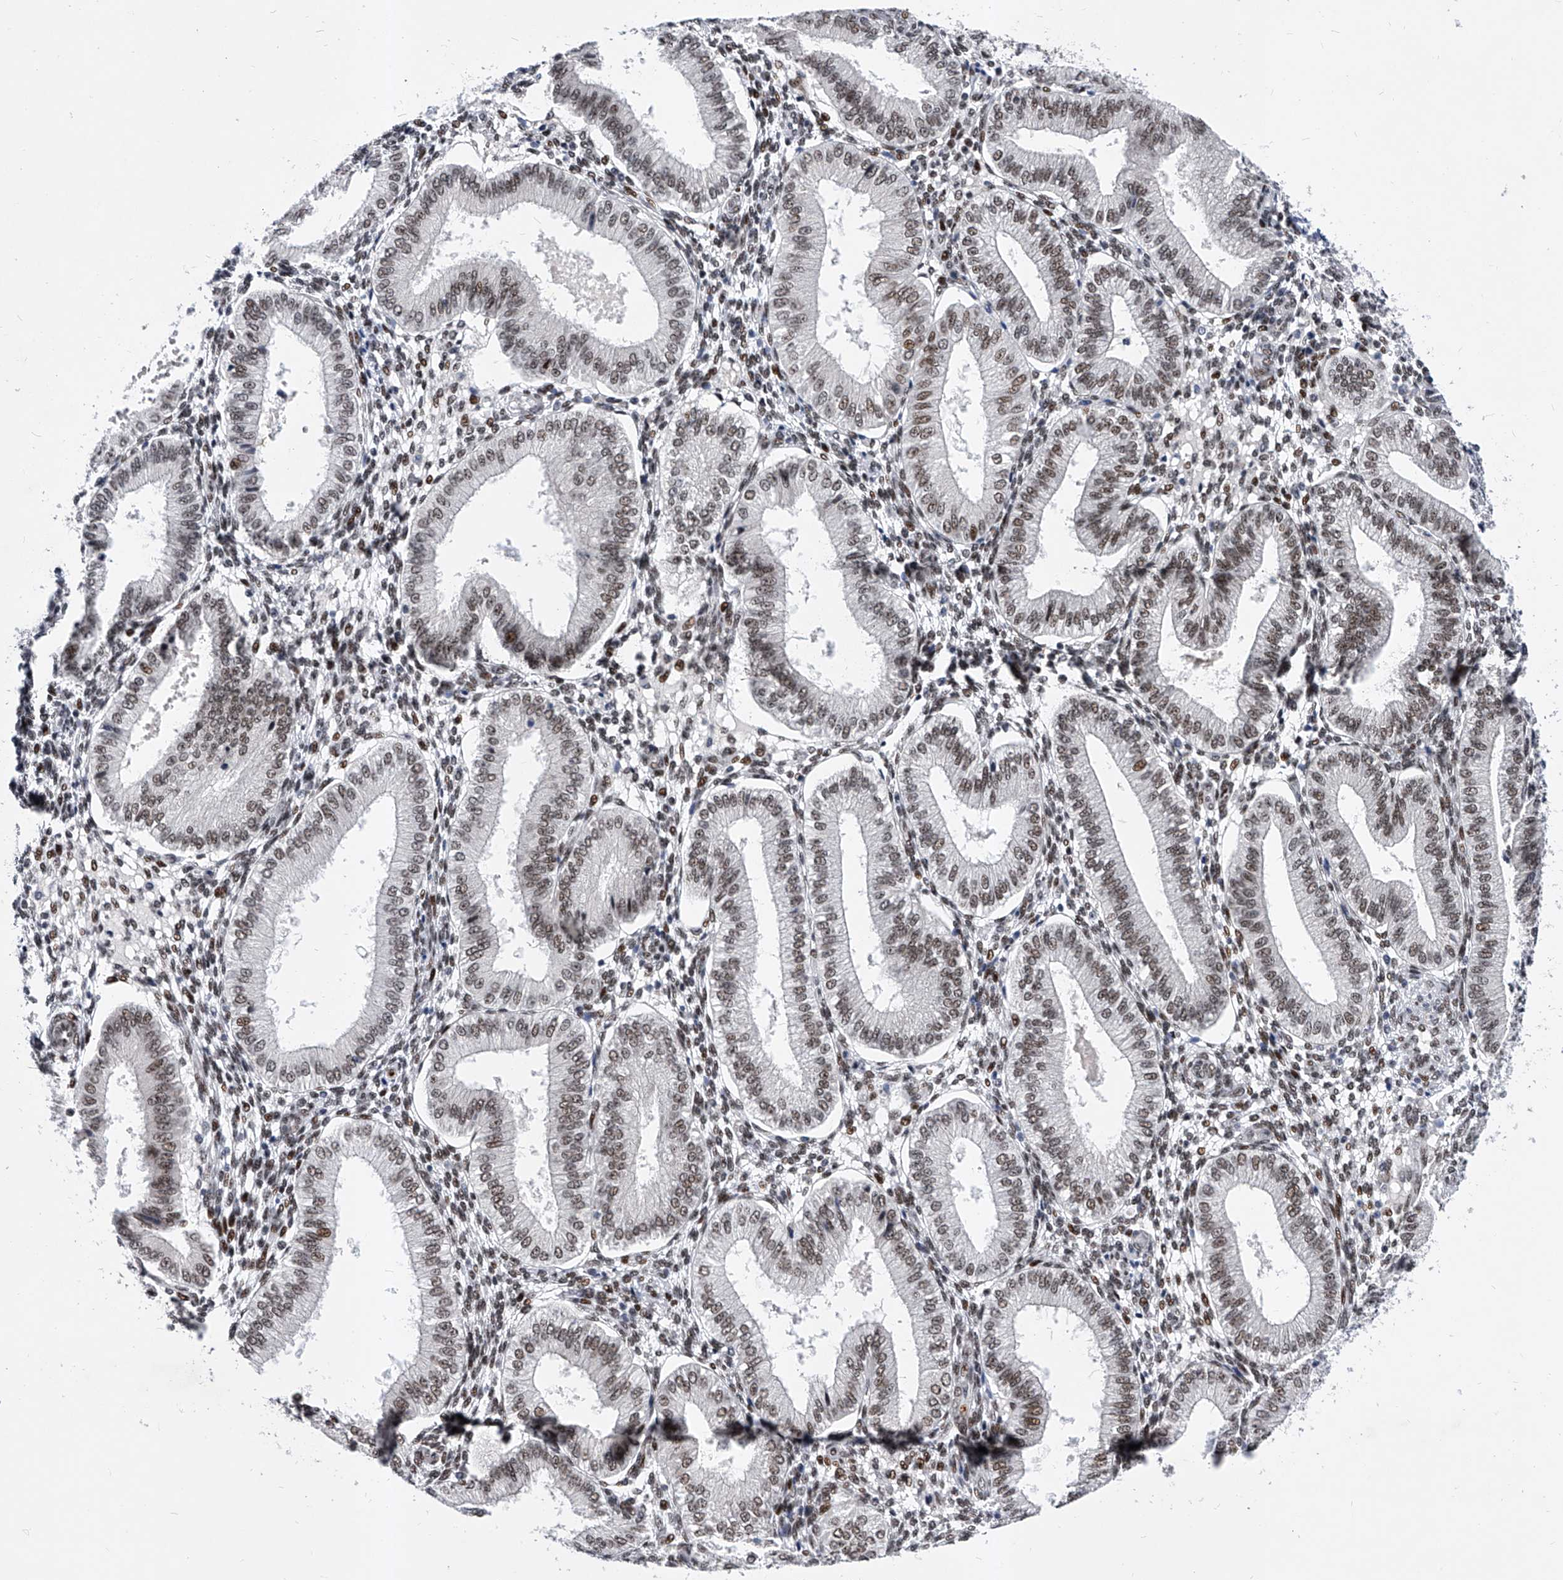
{"staining": {"intensity": "strong", "quantity": ">75%", "location": "nuclear"}, "tissue": "endometrium", "cell_type": "Cells in endometrial stroma", "image_type": "normal", "snomed": [{"axis": "morphology", "description": "Normal tissue, NOS"}, {"axis": "topography", "description": "Endometrium"}], "caption": "Approximately >75% of cells in endometrial stroma in unremarkable endometrium show strong nuclear protein positivity as visualized by brown immunohistochemical staining.", "gene": "TESK2", "patient": {"sex": "female", "age": 39}}